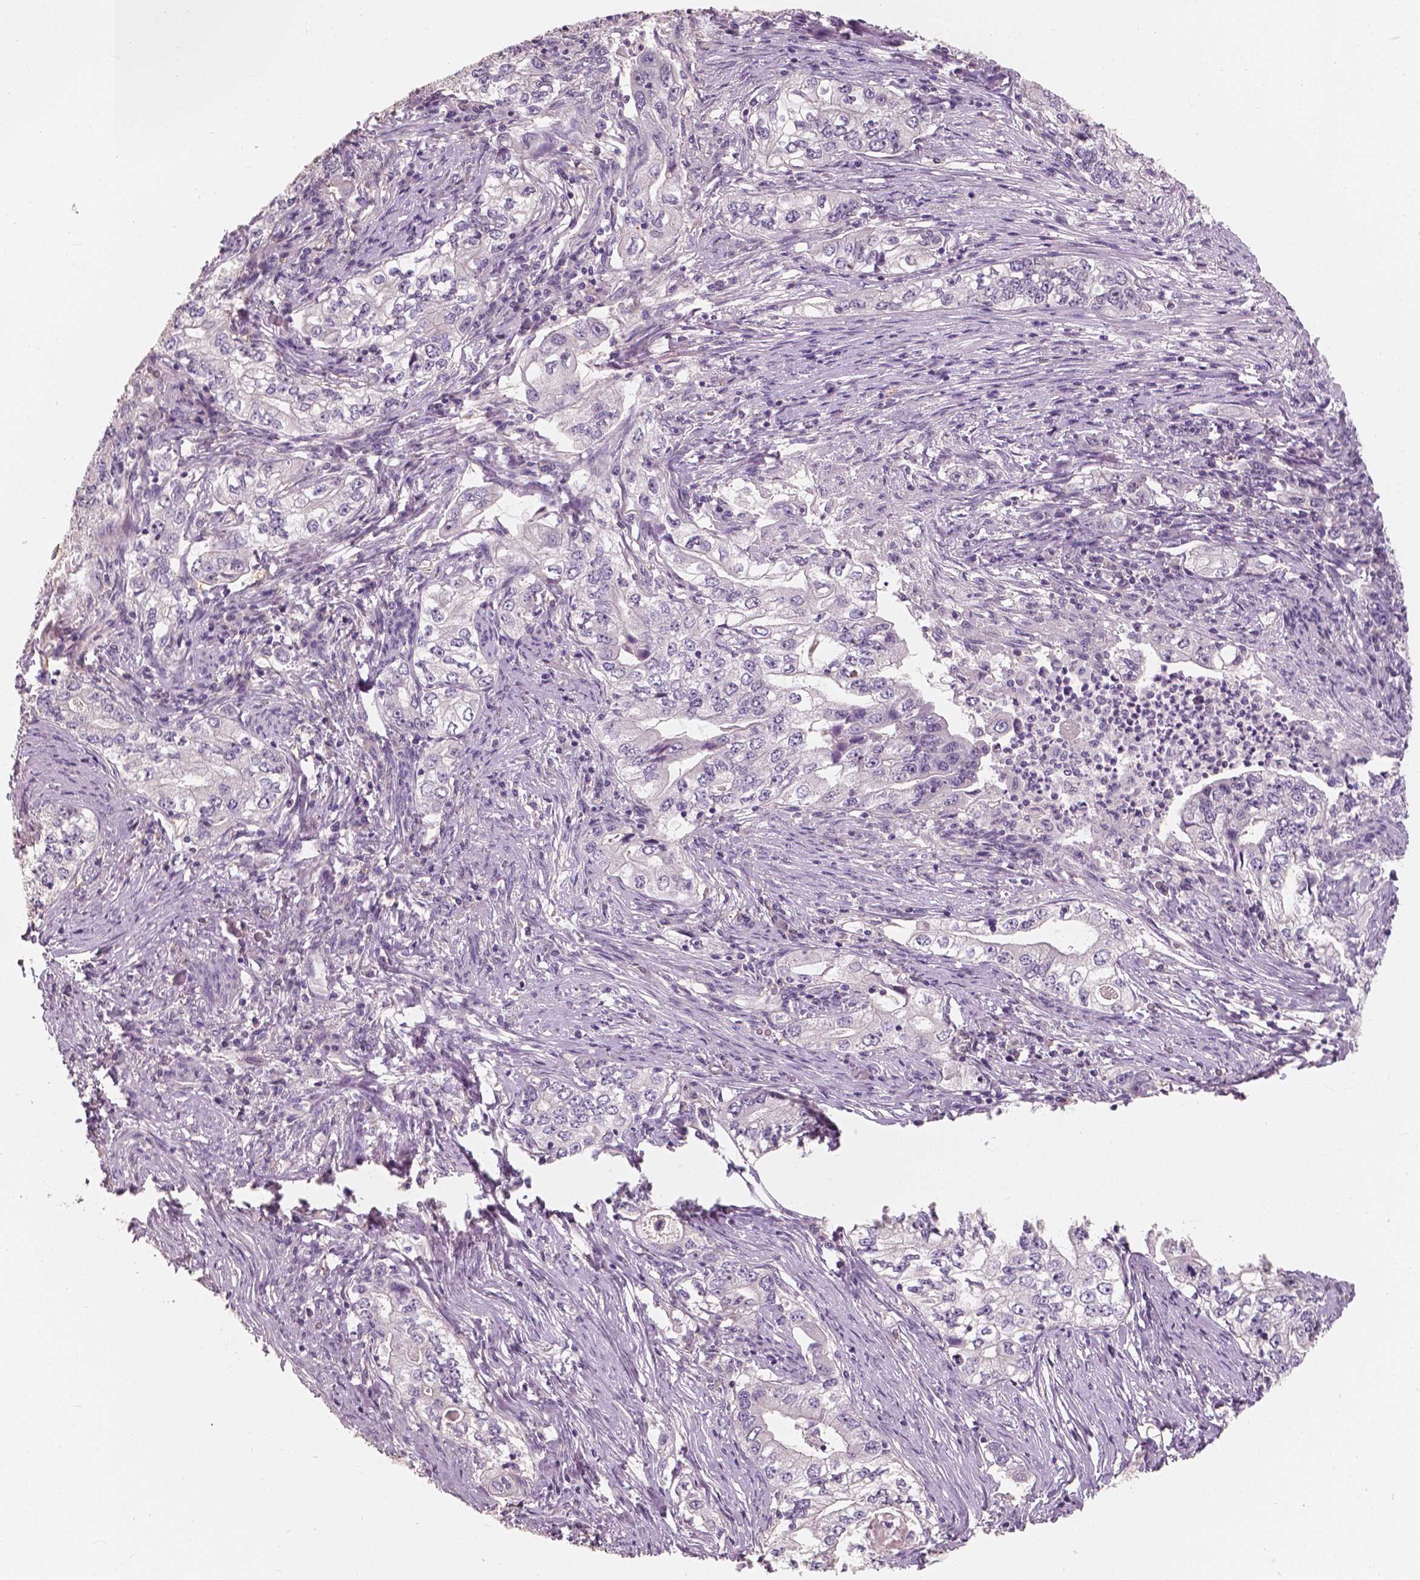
{"staining": {"intensity": "negative", "quantity": "none", "location": "none"}, "tissue": "stomach cancer", "cell_type": "Tumor cells", "image_type": "cancer", "snomed": [{"axis": "morphology", "description": "Adenocarcinoma, NOS"}, {"axis": "topography", "description": "Stomach, lower"}], "caption": "DAB immunohistochemical staining of human adenocarcinoma (stomach) reveals no significant positivity in tumor cells.", "gene": "SAT2", "patient": {"sex": "female", "age": 72}}